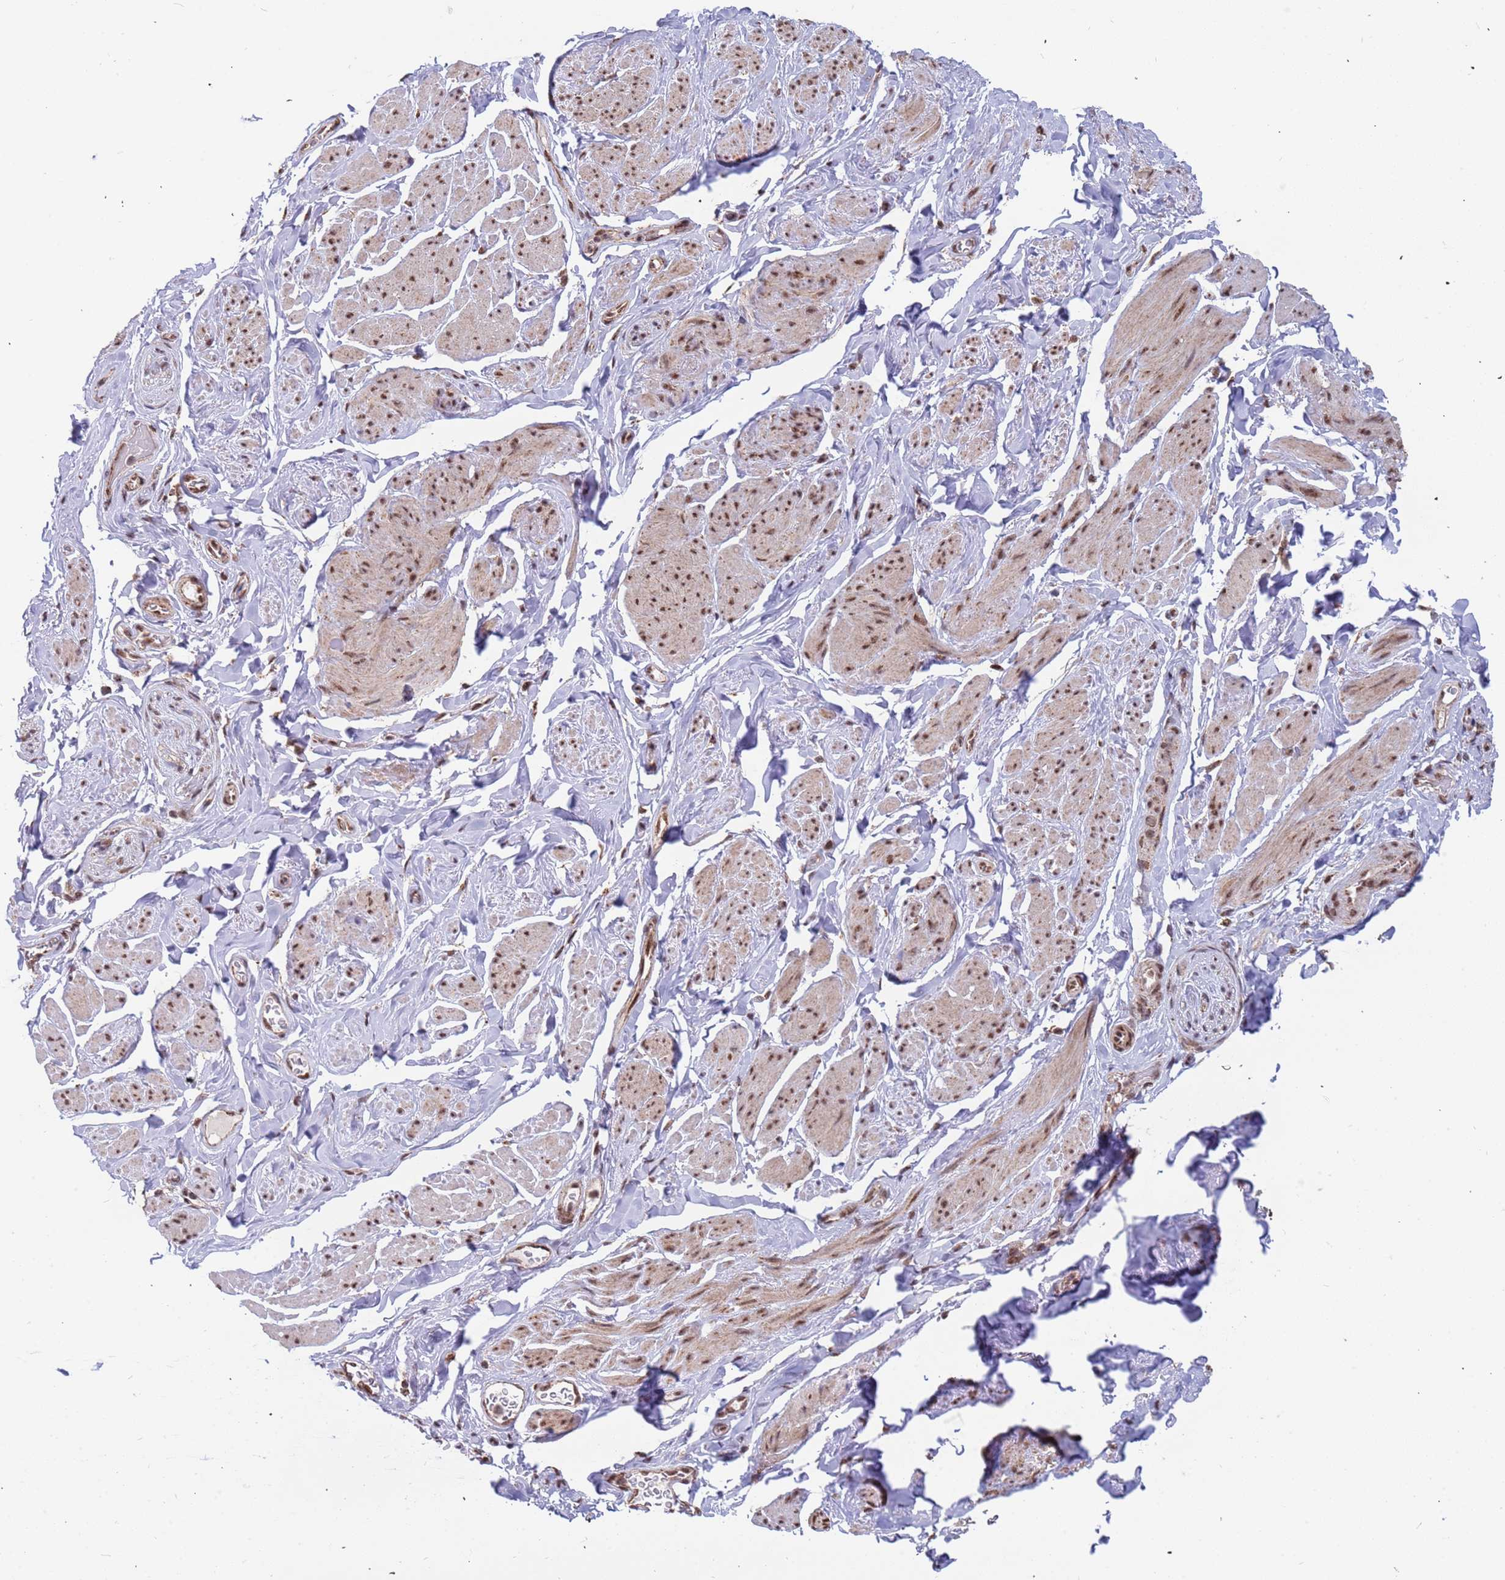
{"staining": {"intensity": "moderate", "quantity": ">75%", "location": "cytoplasmic/membranous,nuclear"}, "tissue": "smooth muscle", "cell_type": "Smooth muscle cells", "image_type": "normal", "snomed": [{"axis": "morphology", "description": "Normal tissue, NOS"}, {"axis": "topography", "description": "Smooth muscle"}, {"axis": "topography", "description": "Peripheral nerve tissue"}], "caption": "IHC (DAB) staining of unremarkable human smooth muscle exhibits moderate cytoplasmic/membranous,nuclear protein expression in about >75% of smooth muscle cells. The staining is performed using DAB brown chromogen to label protein expression. The nuclei are counter-stained blue using hematoxylin.", "gene": "DENND2B", "patient": {"sex": "male", "age": 69}}